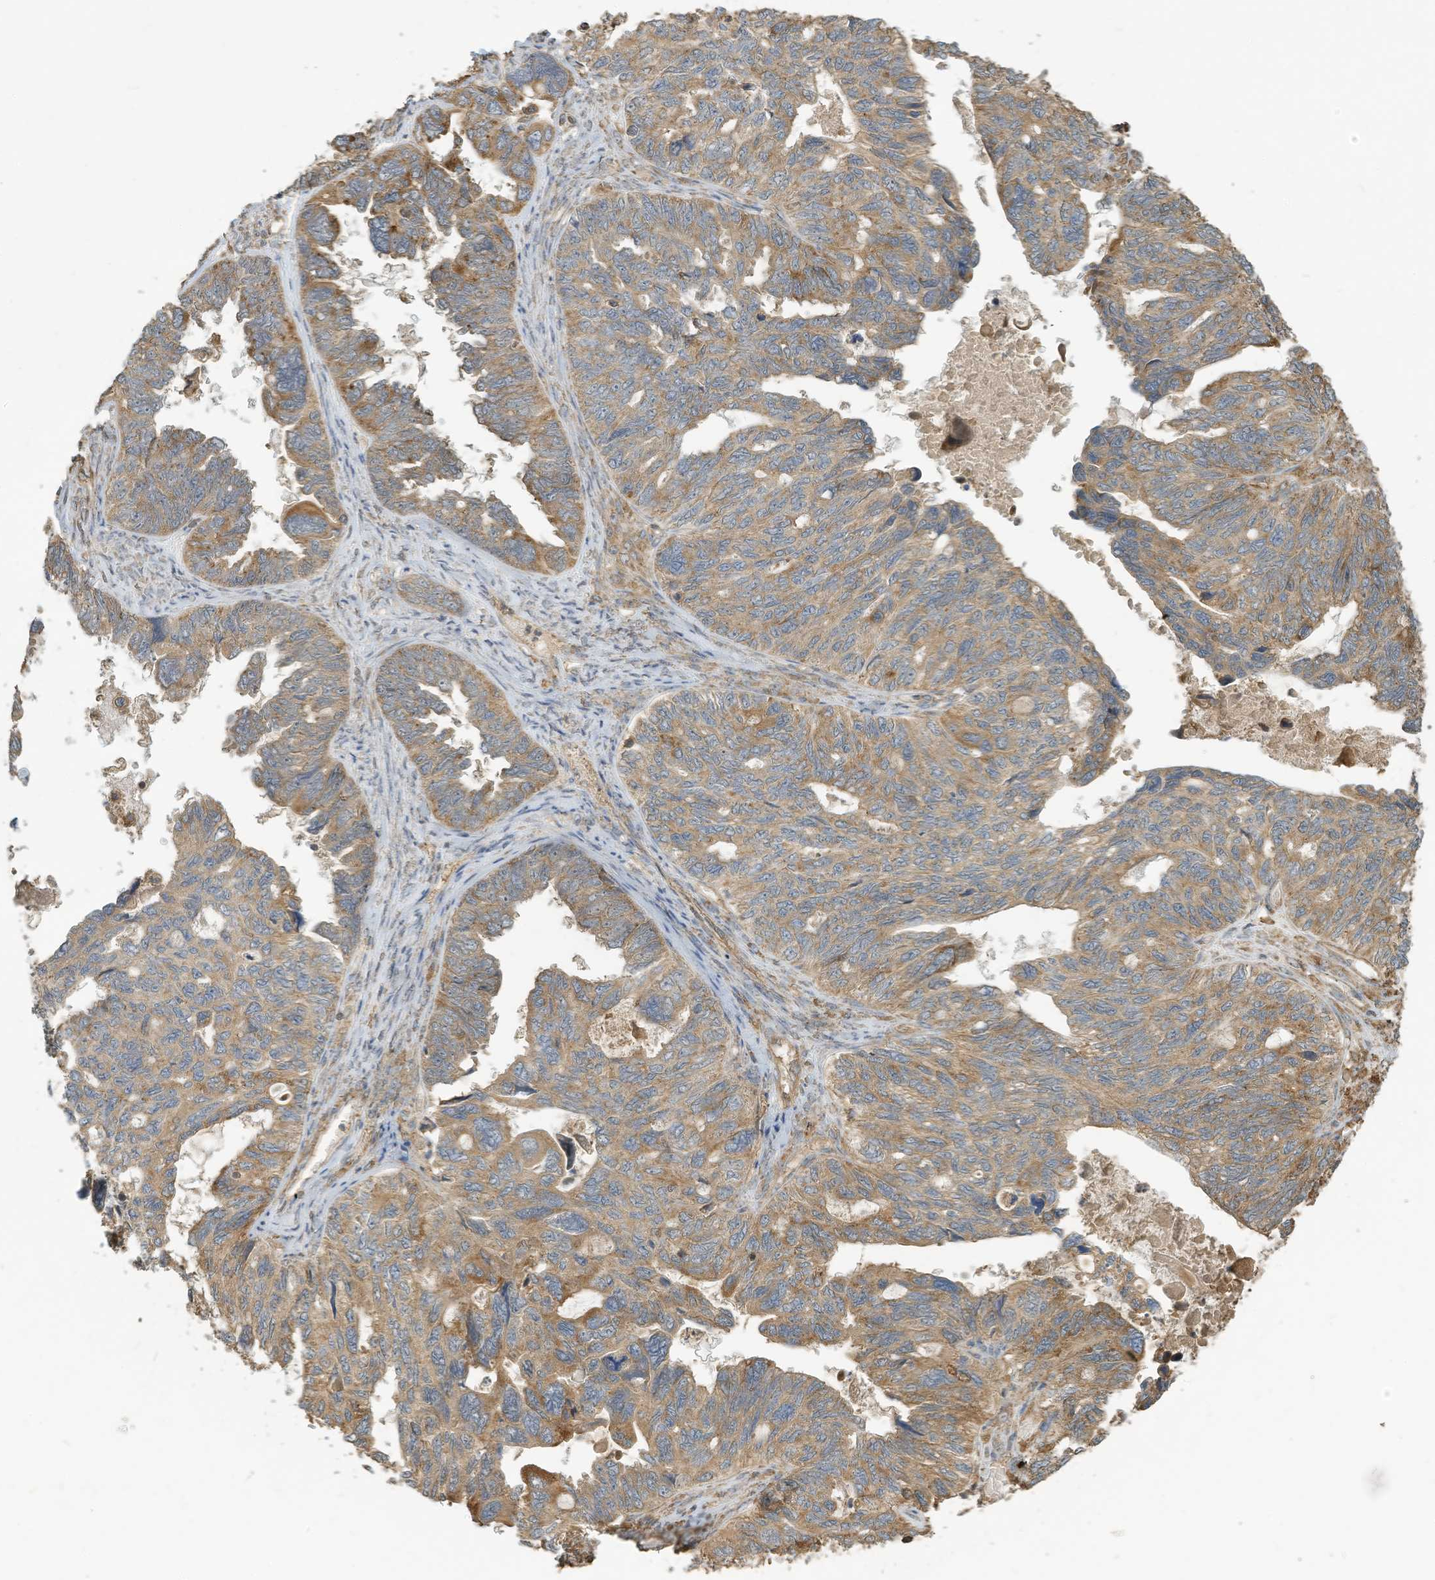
{"staining": {"intensity": "moderate", "quantity": ">75%", "location": "cytoplasmic/membranous"}, "tissue": "ovarian cancer", "cell_type": "Tumor cells", "image_type": "cancer", "snomed": [{"axis": "morphology", "description": "Cystadenocarcinoma, serous, NOS"}, {"axis": "topography", "description": "Ovary"}], "caption": "Moderate cytoplasmic/membranous expression is present in approximately >75% of tumor cells in serous cystadenocarcinoma (ovarian).", "gene": "COX10", "patient": {"sex": "female", "age": 79}}